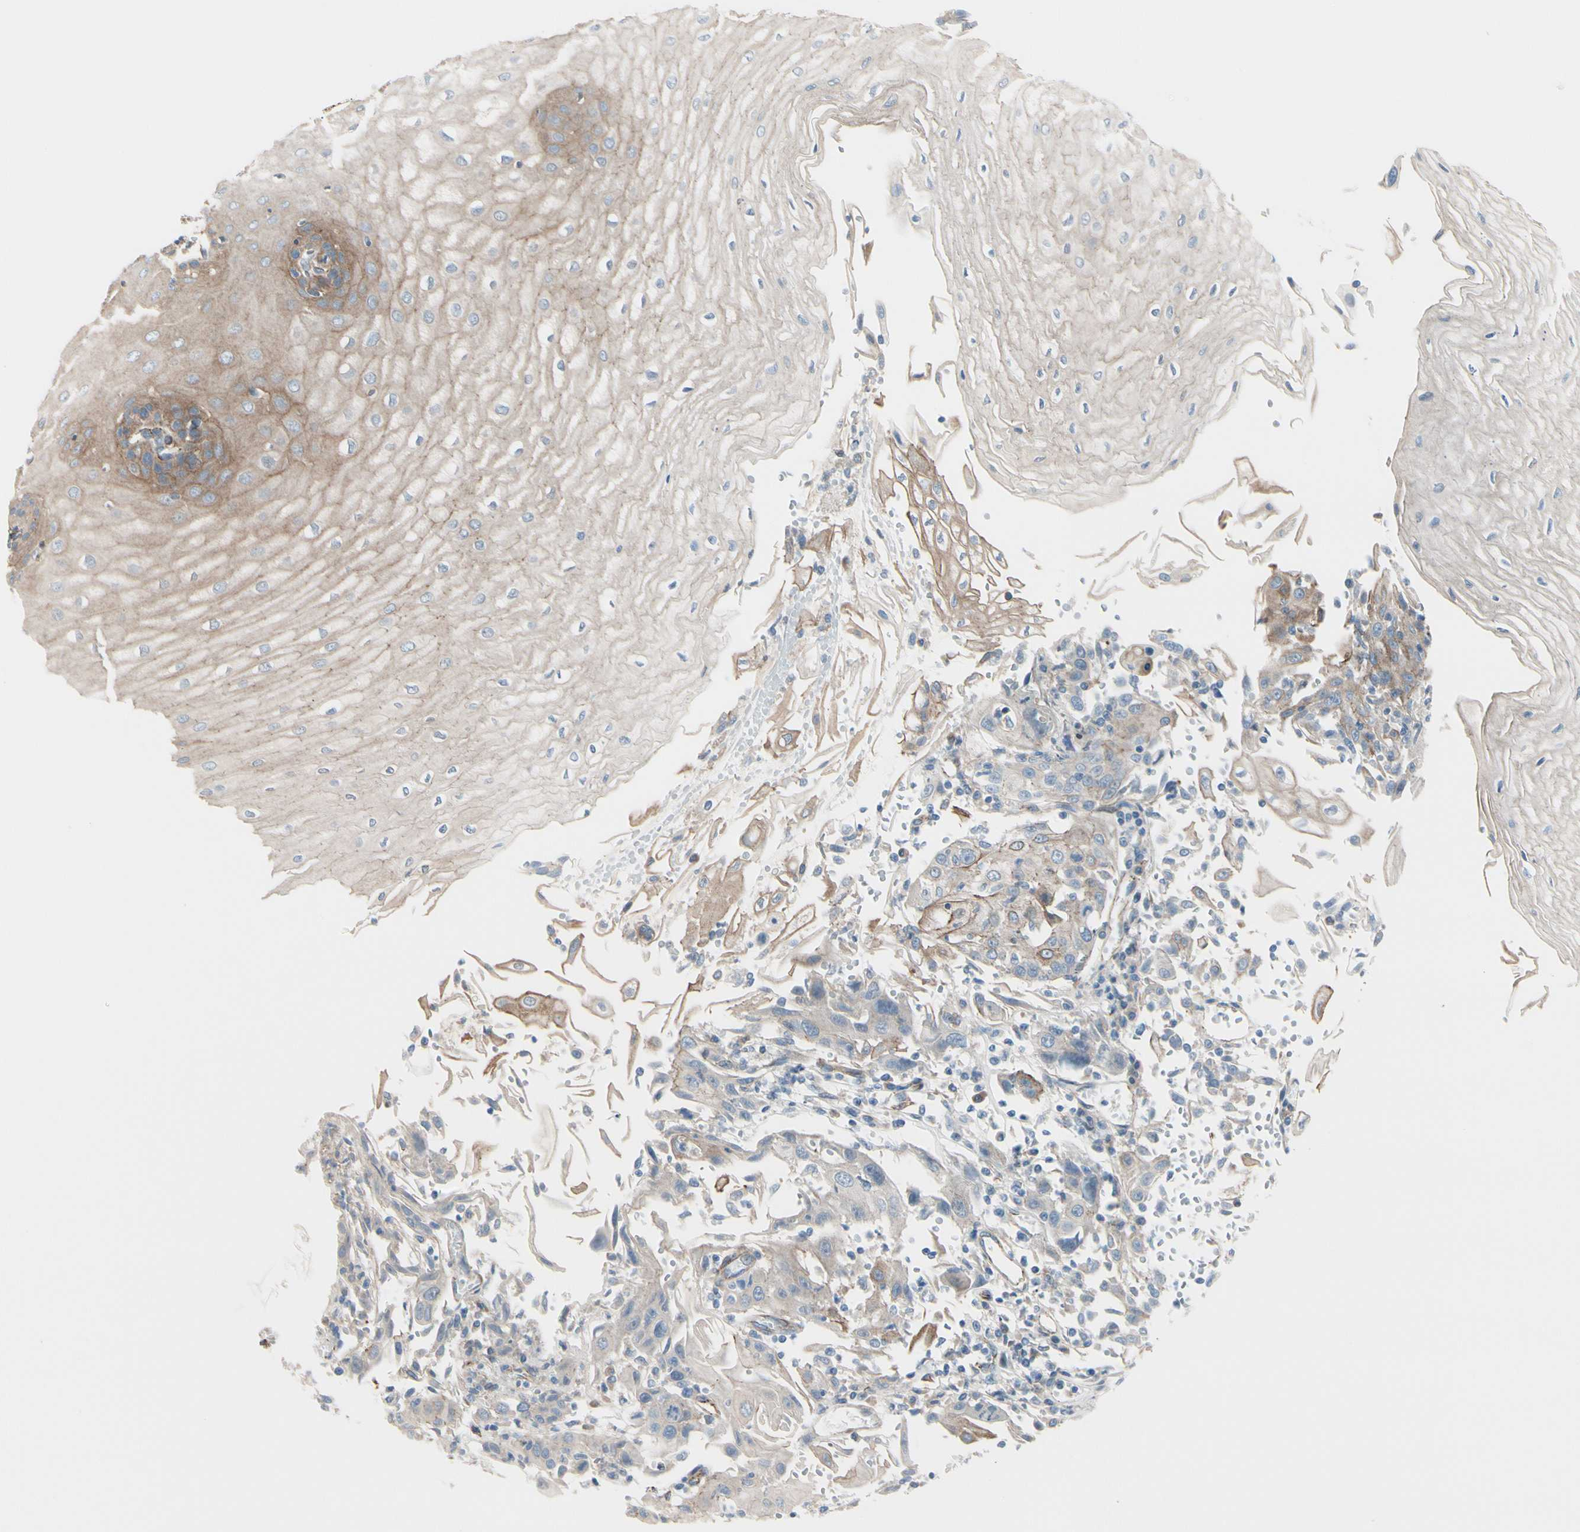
{"staining": {"intensity": "weak", "quantity": "25%-75%", "location": "cytoplasmic/membranous"}, "tissue": "esophagus", "cell_type": "Squamous epithelial cells", "image_type": "normal", "snomed": [{"axis": "morphology", "description": "Normal tissue, NOS"}, {"axis": "morphology", "description": "Squamous cell carcinoma, NOS"}, {"axis": "topography", "description": "Esophagus"}], "caption": "This is an image of immunohistochemistry (IHC) staining of normal esophagus, which shows weak positivity in the cytoplasmic/membranous of squamous epithelial cells.", "gene": "TJP1", "patient": {"sex": "male", "age": 65}}